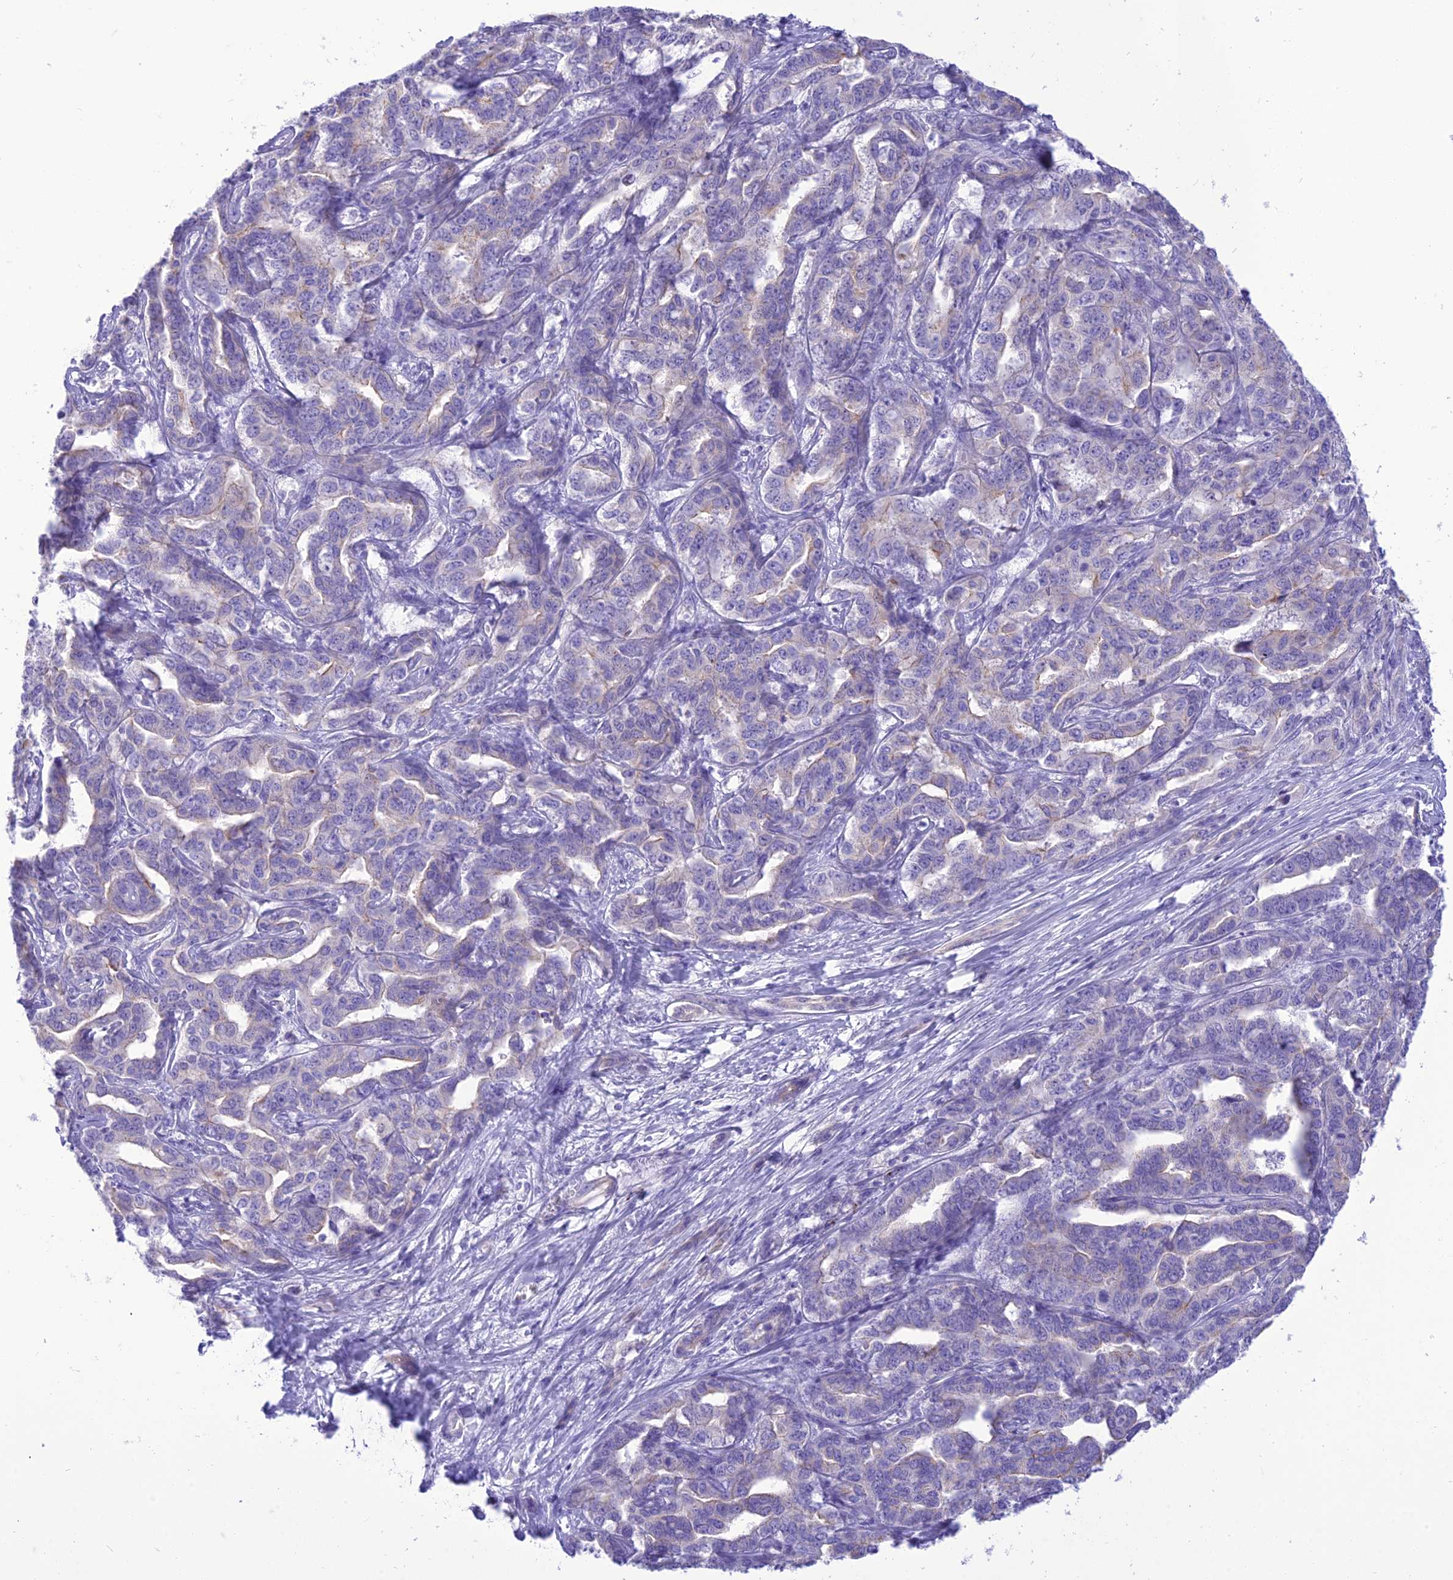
{"staining": {"intensity": "negative", "quantity": "none", "location": "none"}, "tissue": "liver cancer", "cell_type": "Tumor cells", "image_type": "cancer", "snomed": [{"axis": "morphology", "description": "Cholangiocarcinoma"}, {"axis": "topography", "description": "Liver"}], "caption": "Tumor cells are negative for brown protein staining in liver cancer (cholangiocarcinoma). Brightfield microscopy of IHC stained with DAB (brown) and hematoxylin (blue), captured at high magnification.", "gene": "DHDH", "patient": {"sex": "male", "age": 59}}